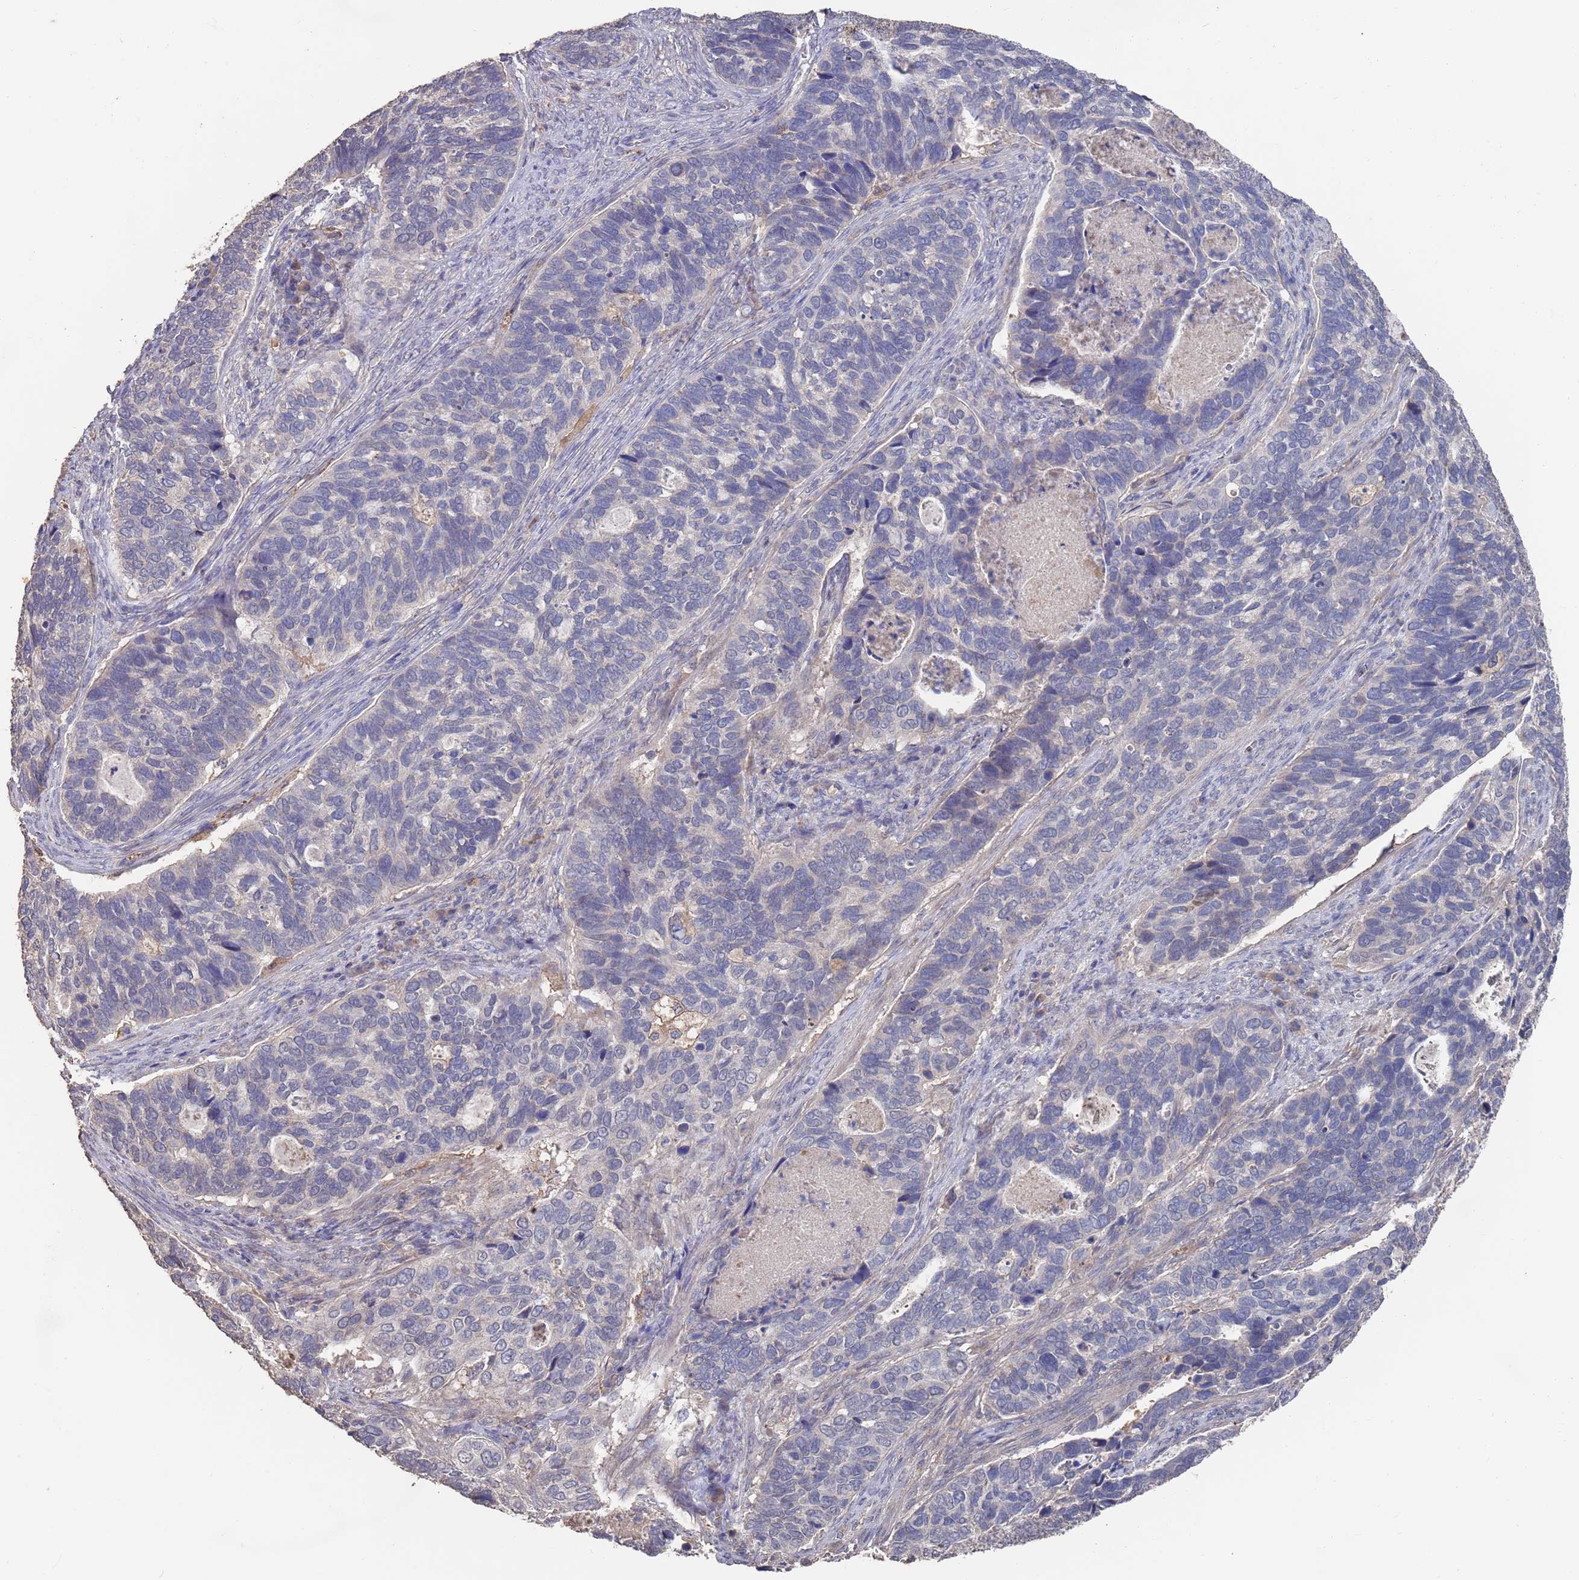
{"staining": {"intensity": "negative", "quantity": "none", "location": "none"}, "tissue": "cervical cancer", "cell_type": "Tumor cells", "image_type": "cancer", "snomed": [{"axis": "morphology", "description": "Squamous cell carcinoma, NOS"}, {"axis": "topography", "description": "Cervix"}], "caption": "Protein analysis of squamous cell carcinoma (cervical) exhibits no significant expression in tumor cells.", "gene": "BTBD18", "patient": {"sex": "female", "age": 38}}